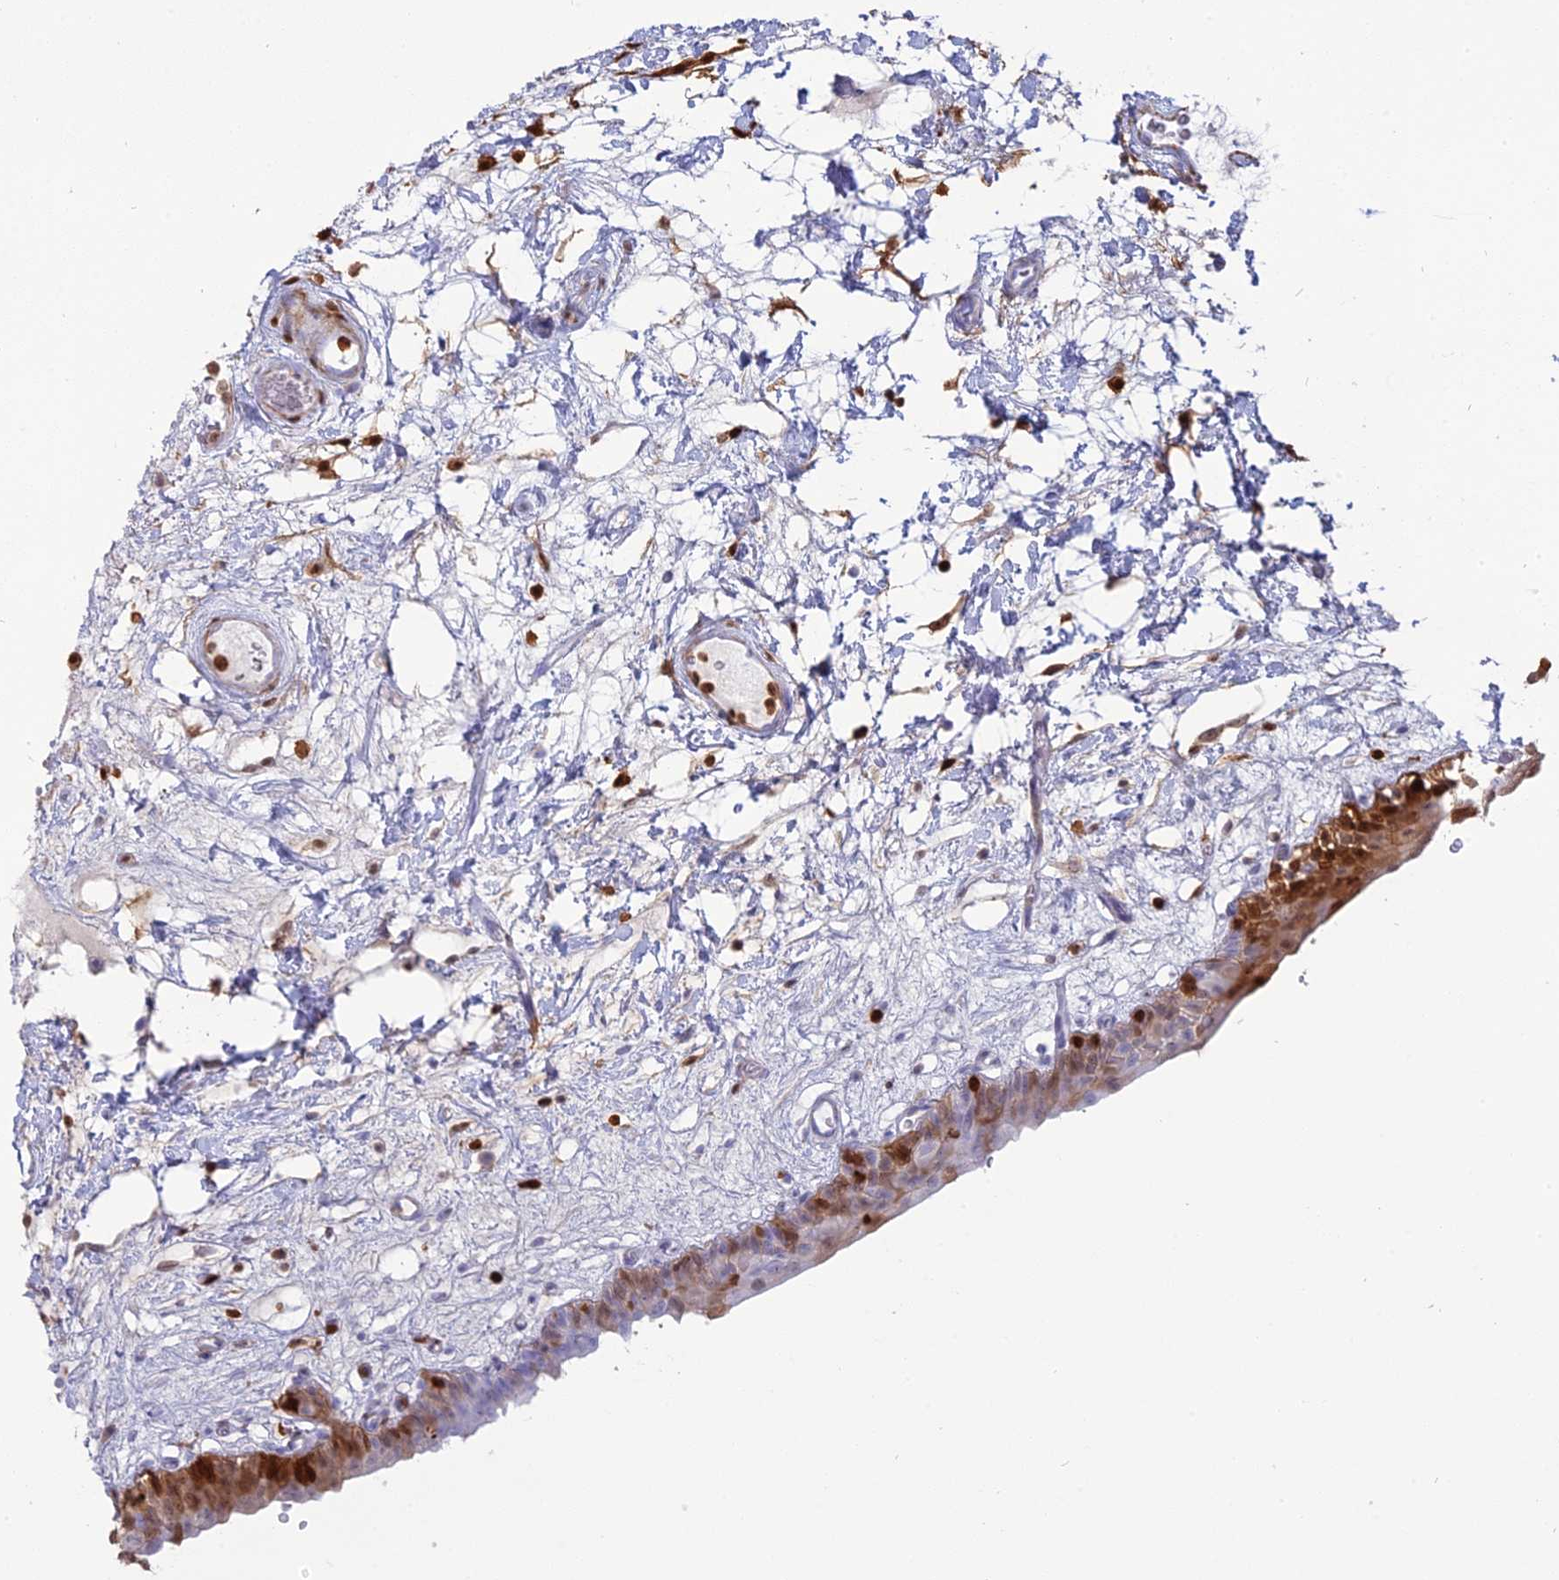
{"staining": {"intensity": "strong", "quantity": "25%-75%", "location": "cytoplasmic/membranous,nuclear"}, "tissue": "urinary bladder", "cell_type": "Urothelial cells", "image_type": "normal", "snomed": [{"axis": "morphology", "description": "Normal tissue, NOS"}, {"axis": "topography", "description": "Urinary bladder"}], "caption": "This micrograph shows benign urinary bladder stained with immunohistochemistry (IHC) to label a protein in brown. The cytoplasmic/membranous,nuclear of urothelial cells show strong positivity for the protein. Nuclei are counter-stained blue.", "gene": "PGBD4", "patient": {"sex": "male", "age": 83}}